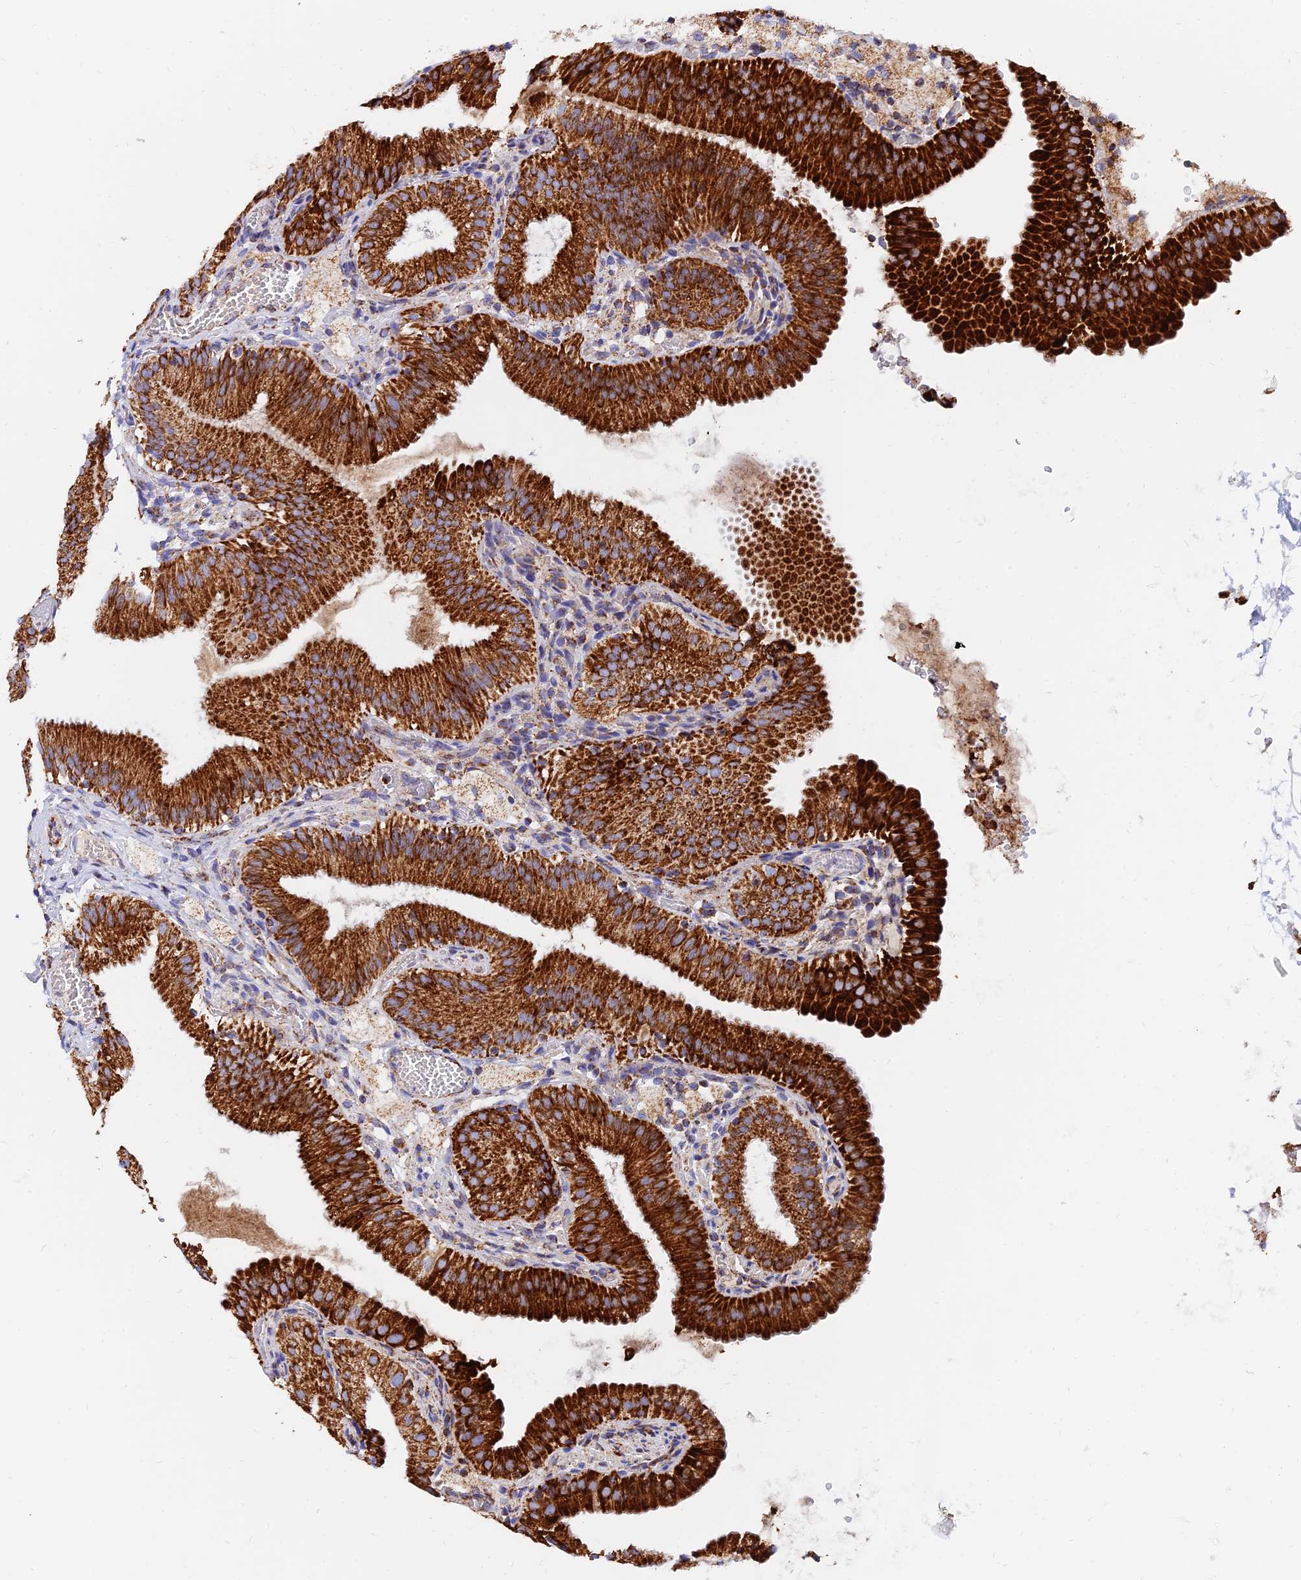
{"staining": {"intensity": "strong", "quantity": ">75%", "location": "cytoplasmic/membranous"}, "tissue": "gallbladder", "cell_type": "Glandular cells", "image_type": "normal", "snomed": [{"axis": "morphology", "description": "Normal tissue, NOS"}, {"axis": "topography", "description": "Gallbladder"}], "caption": "A photomicrograph of gallbladder stained for a protein displays strong cytoplasmic/membranous brown staining in glandular cells. (Brightfield microscopy of DAB IHC at high magnification).", "gene": "NDUFB6", "patient": {"sex": "male", "age": 54}}